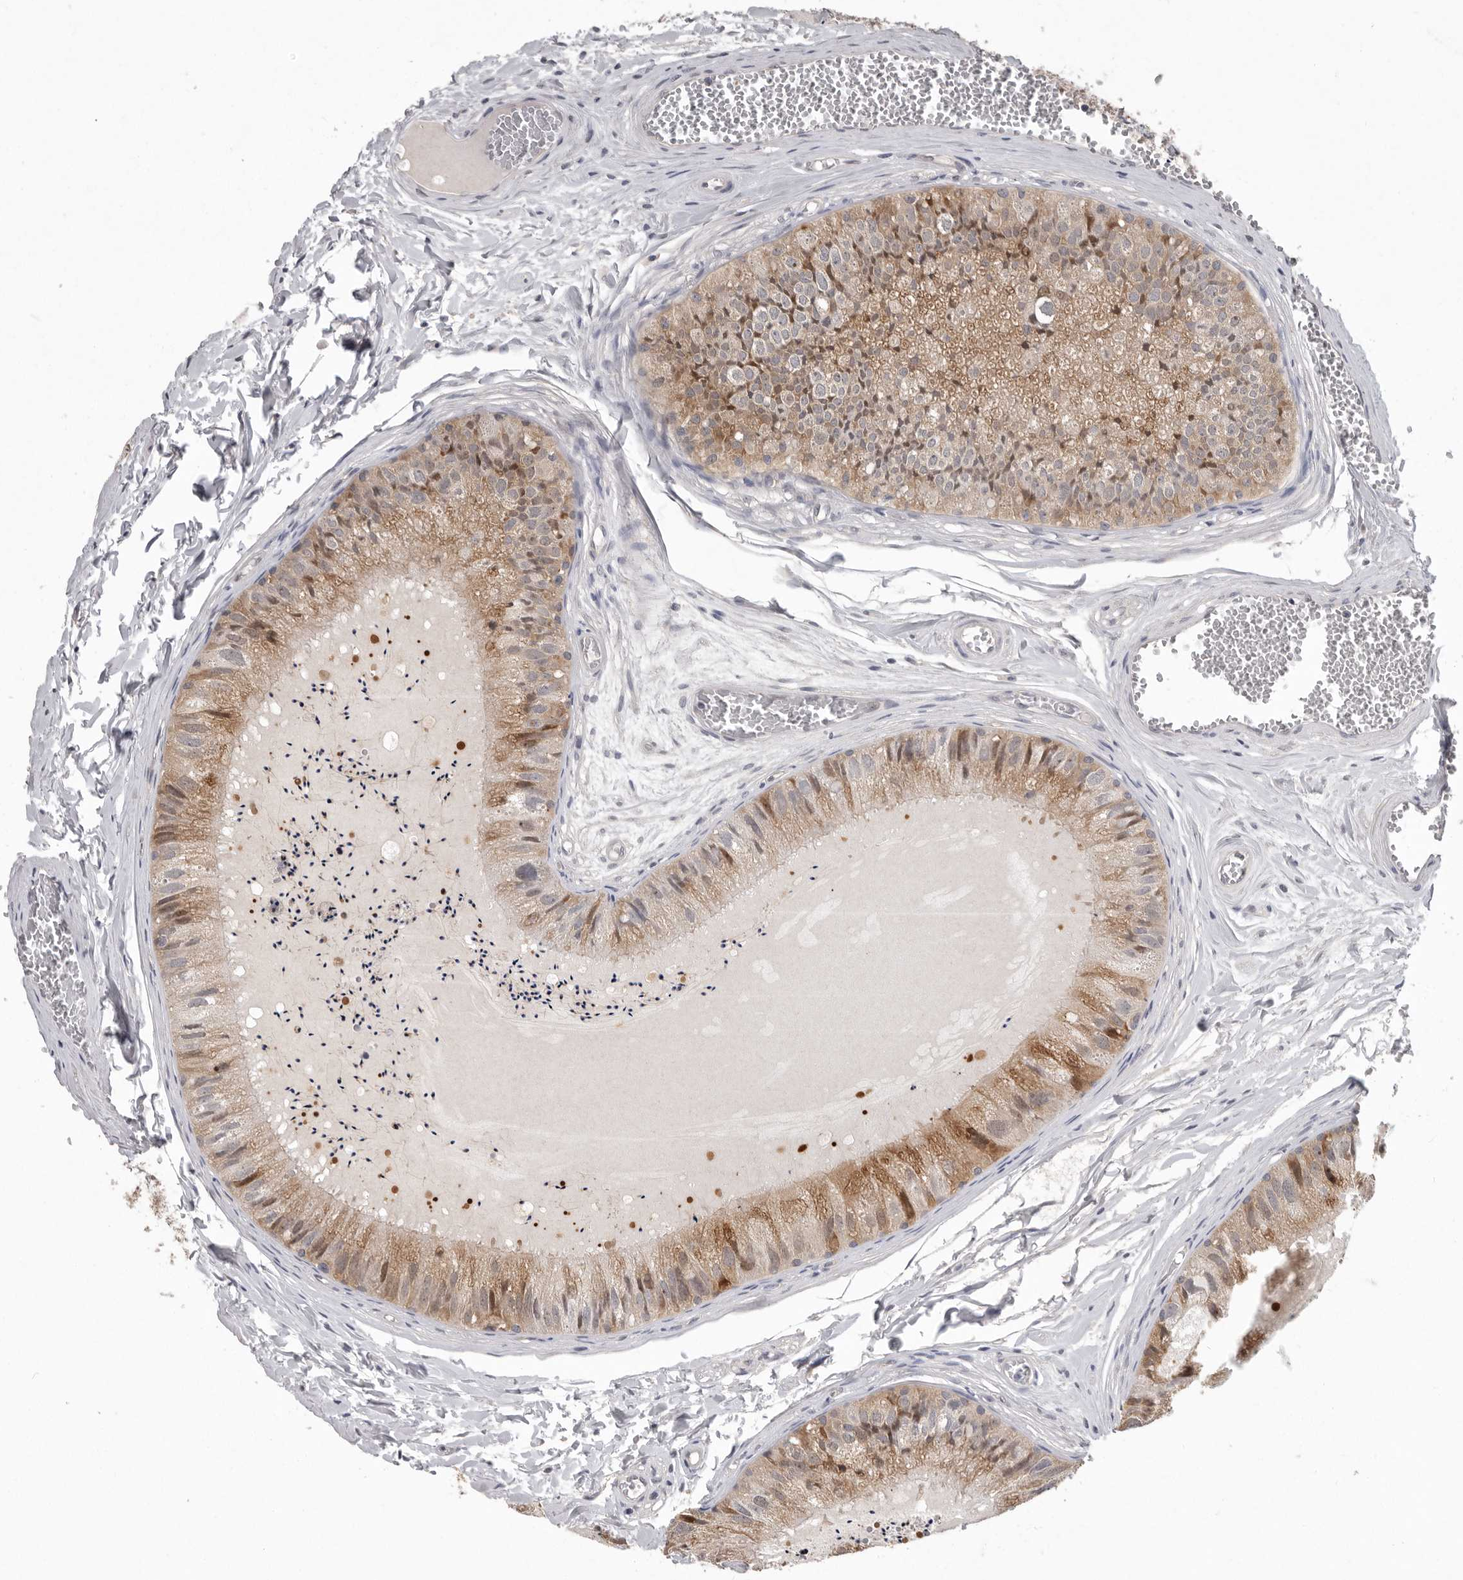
{"staining": {"intensity": "moderate", "quantity": "25%-75%", "location": "cytoplasmic/membranous"}, "tissue": "epididymis", "cell_type": "Glandular cells", "image_type": "normal", "snomed": [{"axis": "morphology", "description": "Normal tissue, NOS"}, {"axis": "topography", "description": "Epididymis"}], "caption": "A high-resolution photomicrograph shows immunohistochemistry (IHC) staining of benign epididymis, which exhibits moderate cytoplasmic/membranous positivity in approximately 25%-75% of glandular cells. (DAB = brown stain, brightfield microscopy at high magnification).", "gene": "RALGPS2", "patient": {"sex": "male", "age": 31}}